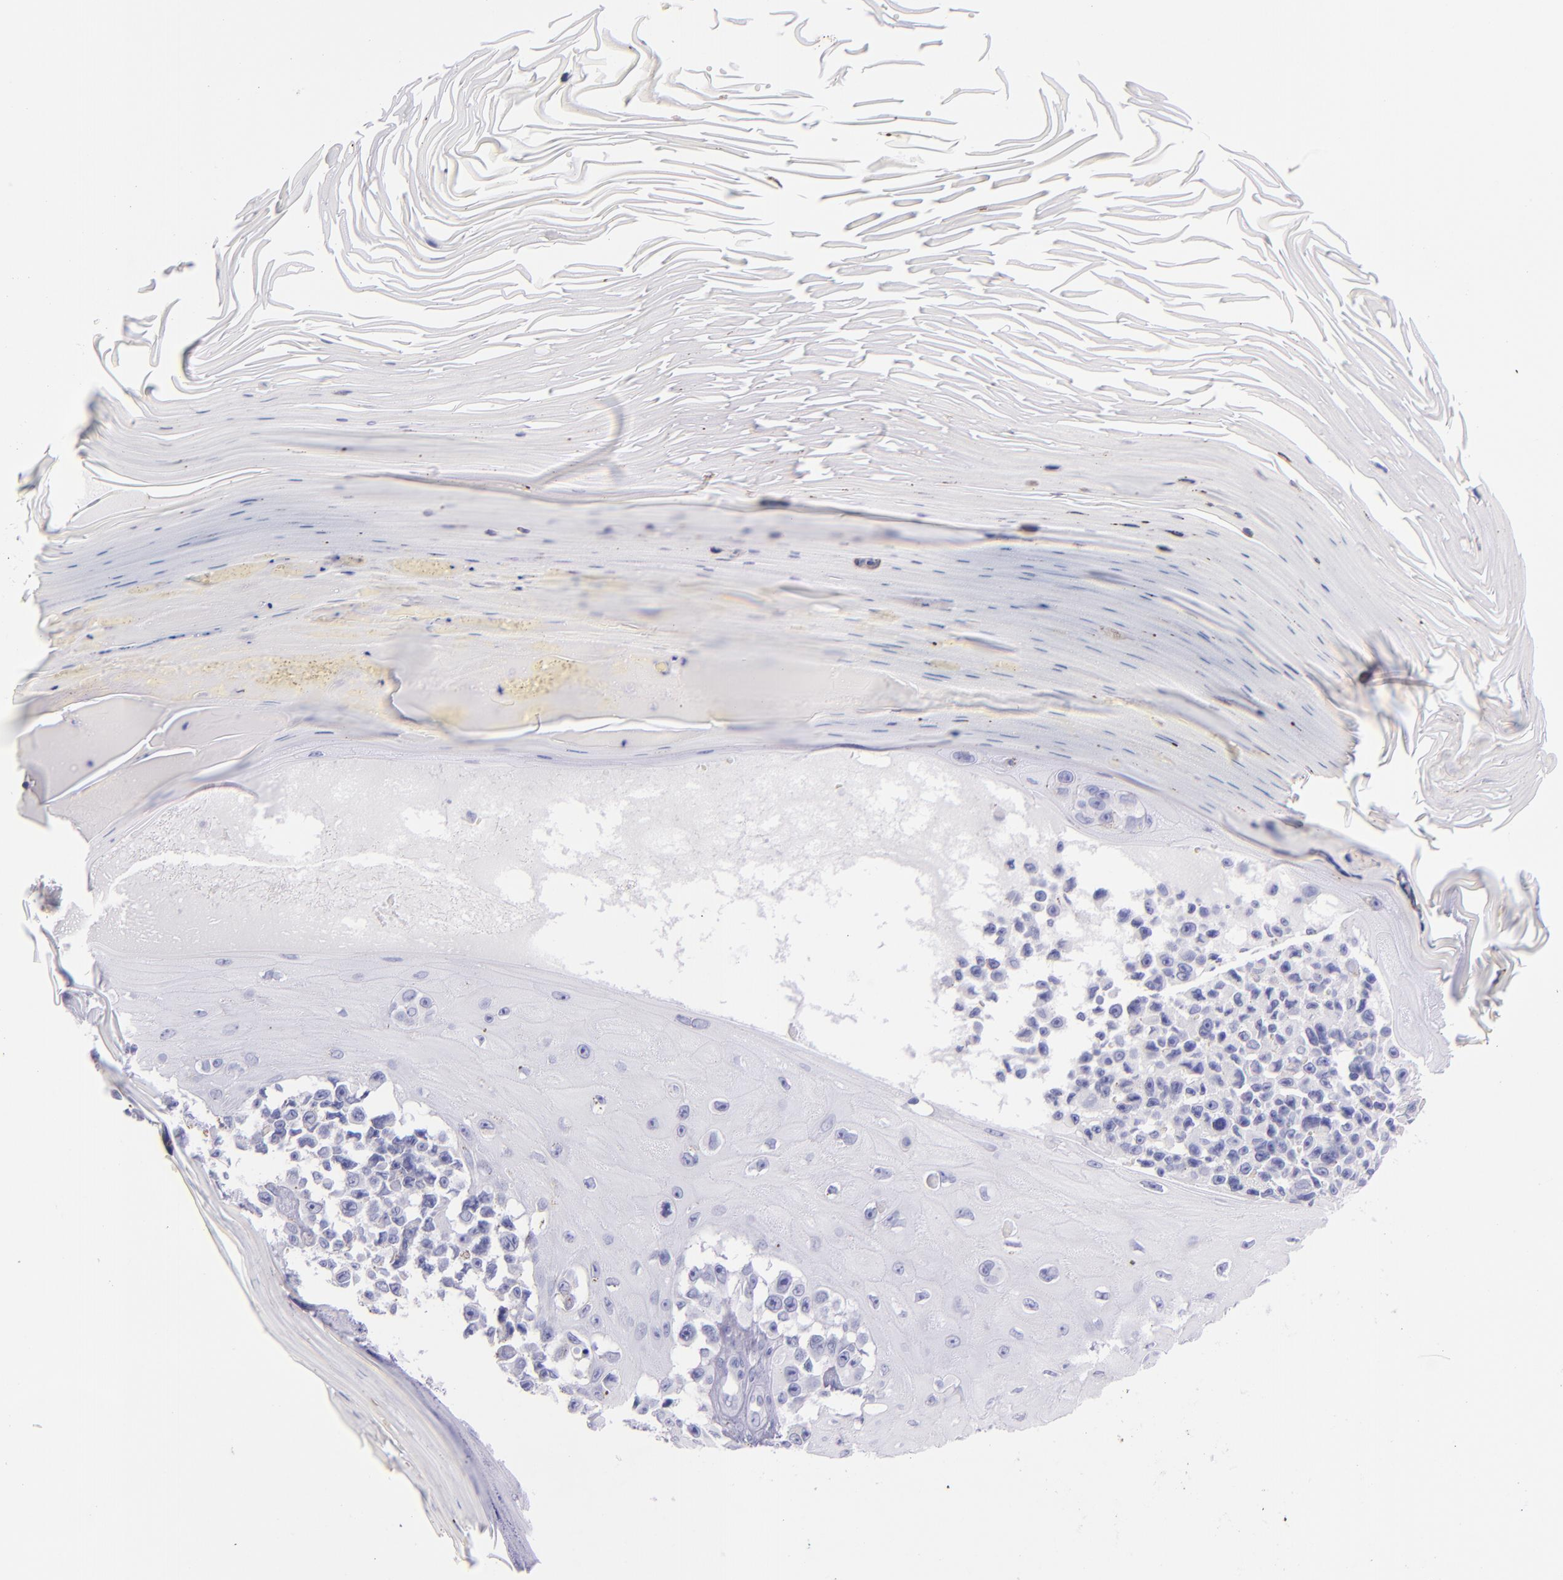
{"staining": {"intensity": "negative", "quantity": "none", "location": "none"}, "tissue": "melanoma", "cell_type": "Tumor cells", "image_type": "cancer", "snomed": [{"axis": "morphology", "description": "Malignant melanoma, NOS"}, {"axis": "topography", "description": "Skin"}], "caption": "There is no significant staining in tumor cells of melanoma.", "gene": "SFTPB", "patient": {"sex": "female", "age": 82}}